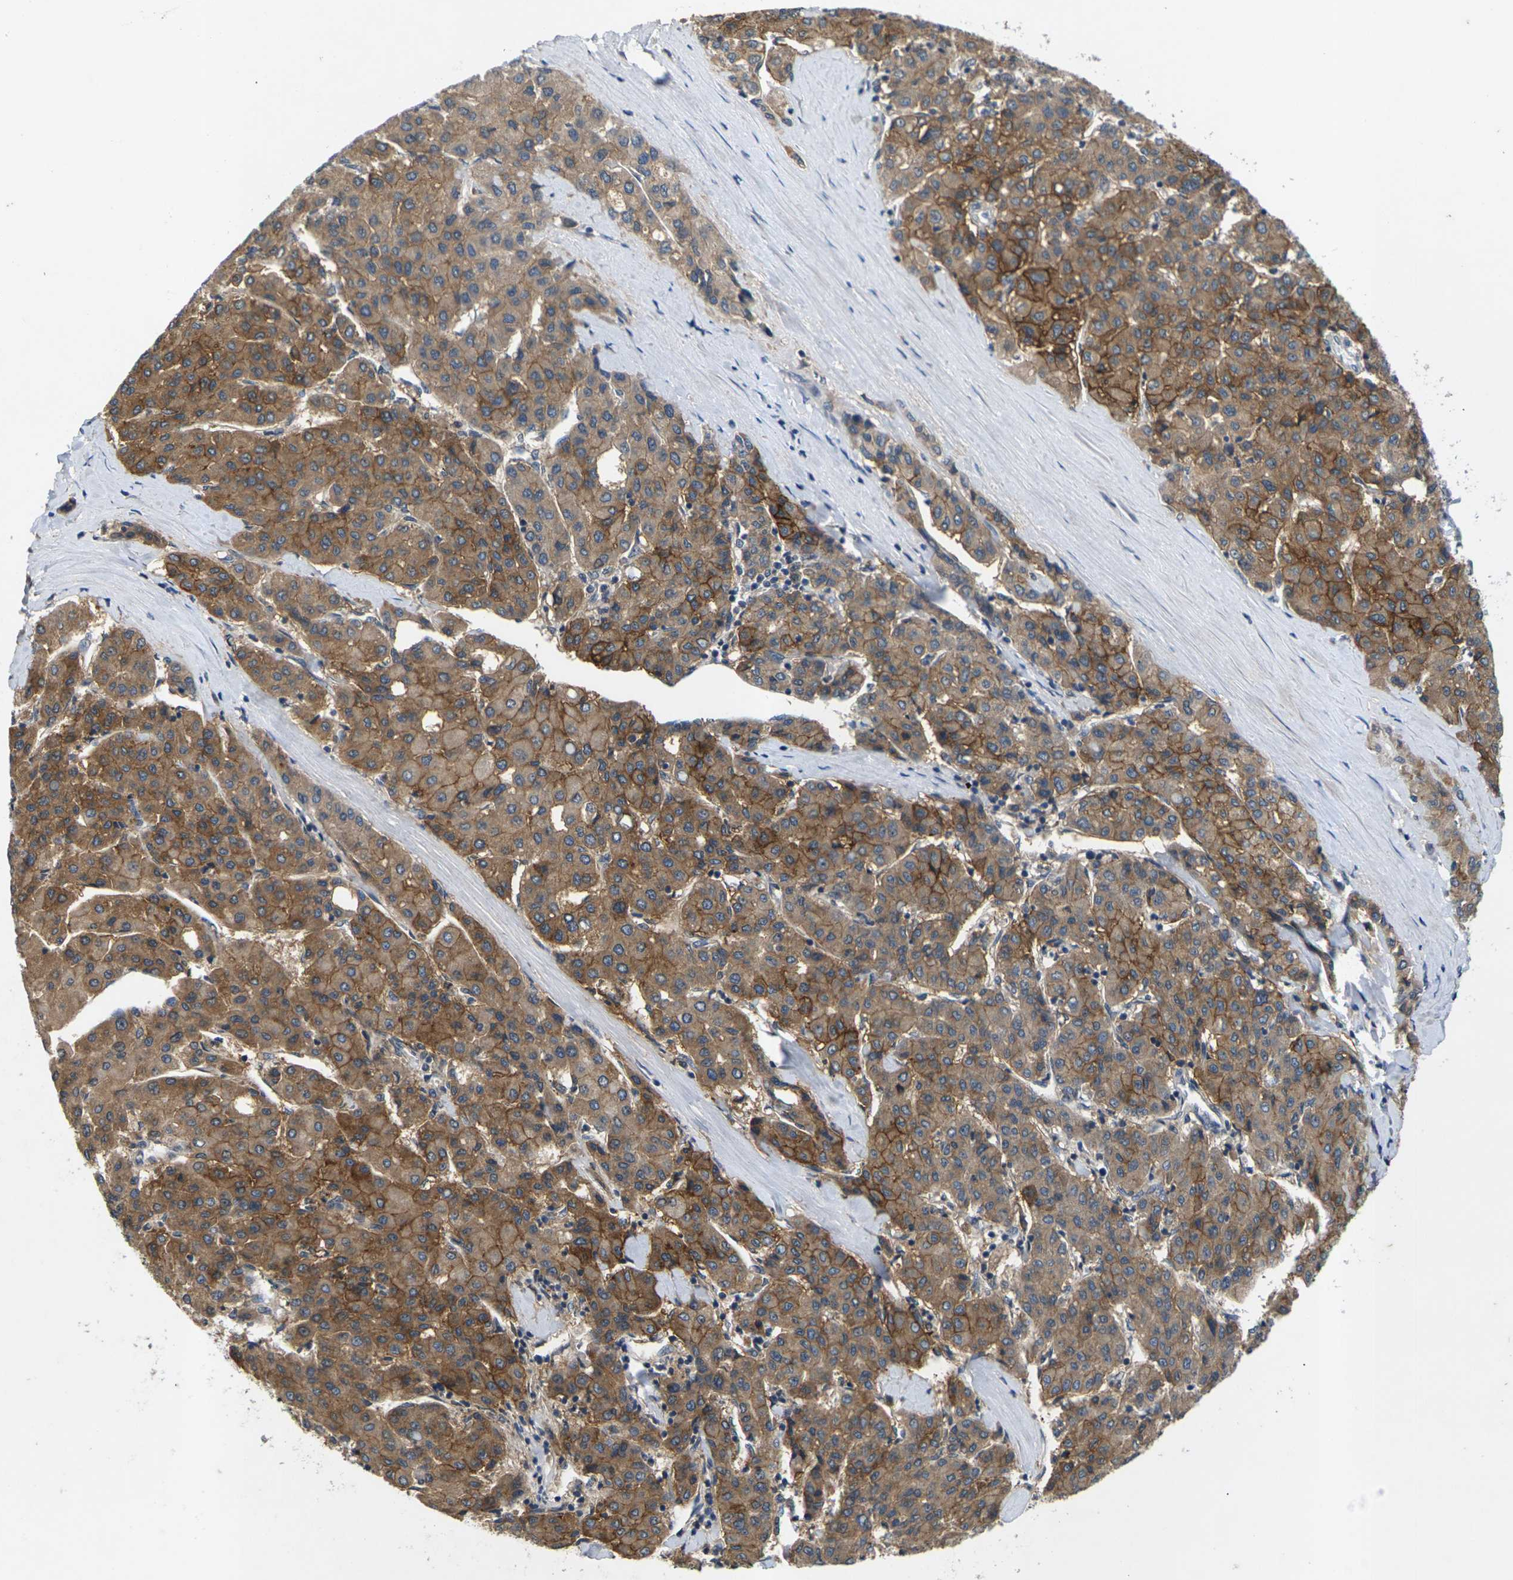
{"staining": {"intensity": "moderate", "quantity": ">75%", "location": "cytoplasmic/membranous"}, "tissue": "liver cancer", "cell_type": "Tumor cells", "image_type": "cancer", "snomed": [{"axis": "morphology", "description": "Carcinoma, Hepatocellular, NOS"}, {"axis": "topography", "description": "Liver"}], "caption": "Protein expression analysis of hepatocellular carcinoma (liver) exhibits moderate cytoplasmic/membranous staining in about >75% of tumor cells.", "gene": "SLC2A2", "patient": {"sex": "male", "age": 65}}